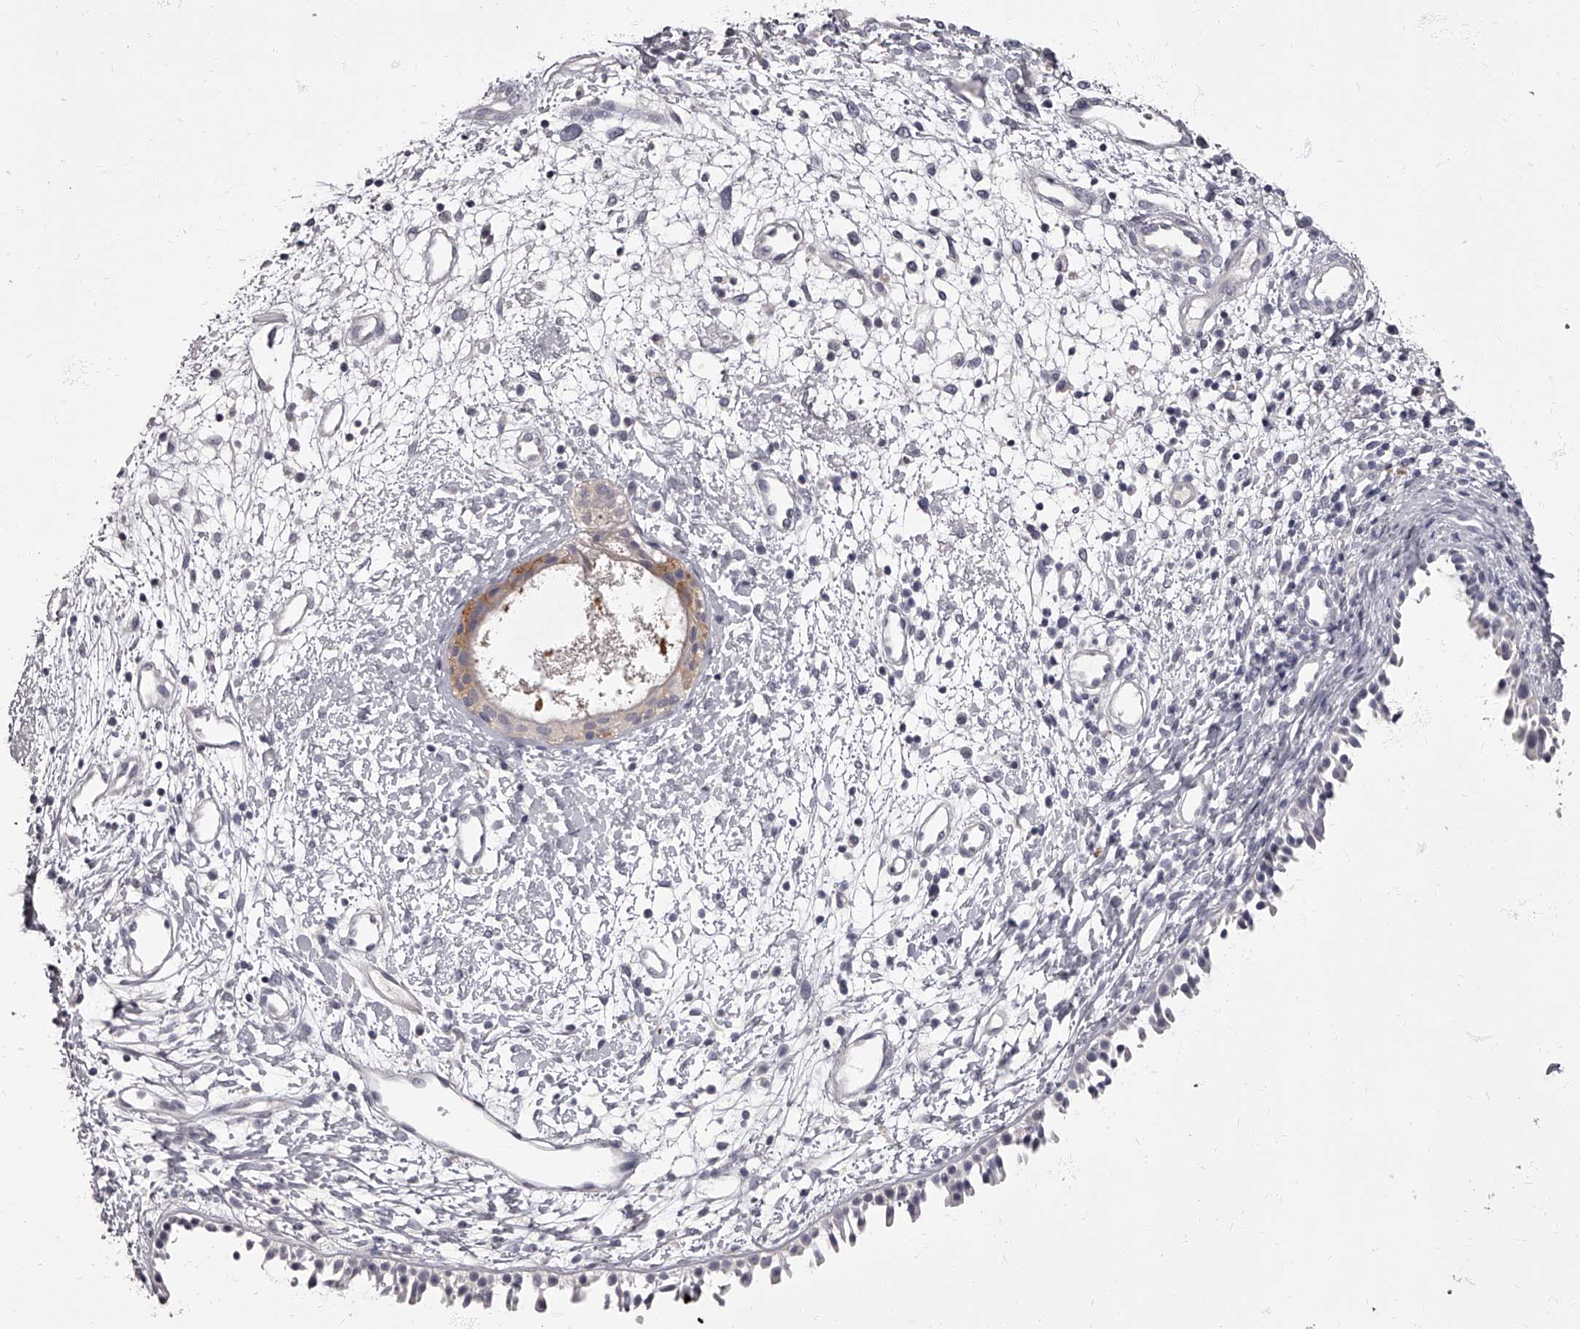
{"staining": {"intensity": "negative", "quantity": "none", "location": "none"}, "tissue": "nasopharynx", "cell_type": "Respiratory epithelial cells", "image_type": "normal", "snomed": [{"axis": "morphology", "description": "Normal tissue, NOS"}, {"axis": "topography", "description": "Nasopharynx"}], "caption": "IHC image of benign nasopharynx: nasopharynx stained with DAB reveals no significant protein expression in respiratory epithelial cells.", "gene": "APEH", "patient": {"sex": "male", "age": 22}}